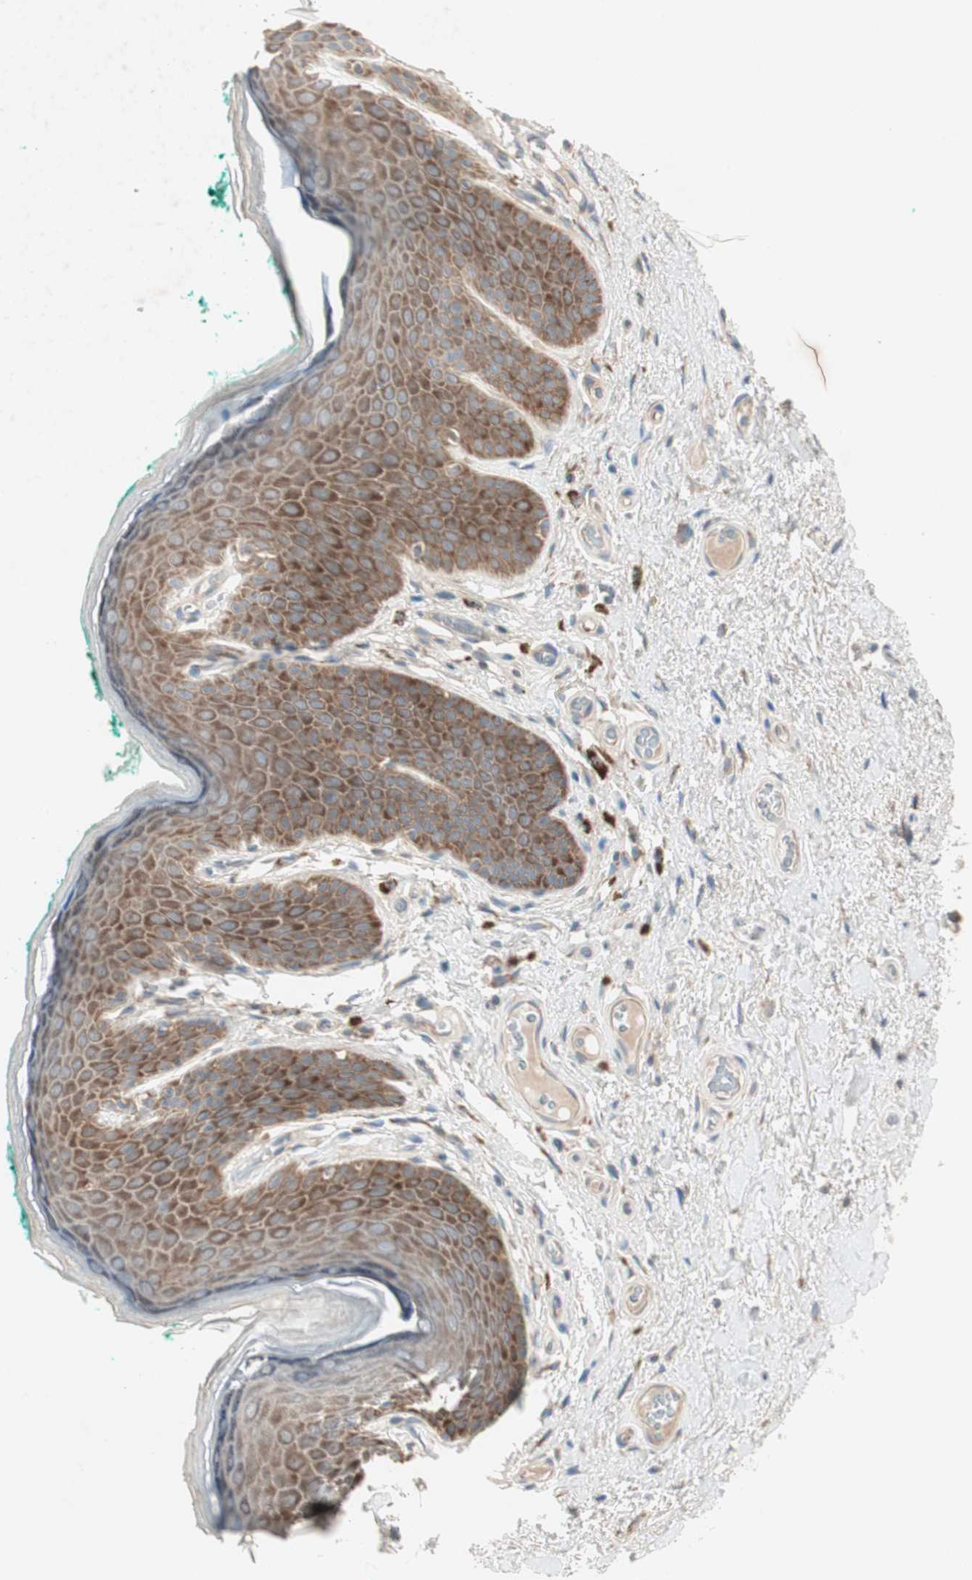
{"staining": {"intensity": "strong", "quantity": ">75%", "location": "cytoplasmic/membranous"}, "tissue": "skin", "cell_type": "Epidermal cells", "image_type": "normal", "snomed": [{"axis": "morphology", "description": "Normal tissue, NOS"}, {"axis": "topography", "description": "Anal"}], "caption": "A high amount of strong cytoplasmic/membranous staining is appreciated in approximately >75% of epidermal cells in normal skin.", "gene": "RPL23", "patient": {"sex": "male", "age": 74}}